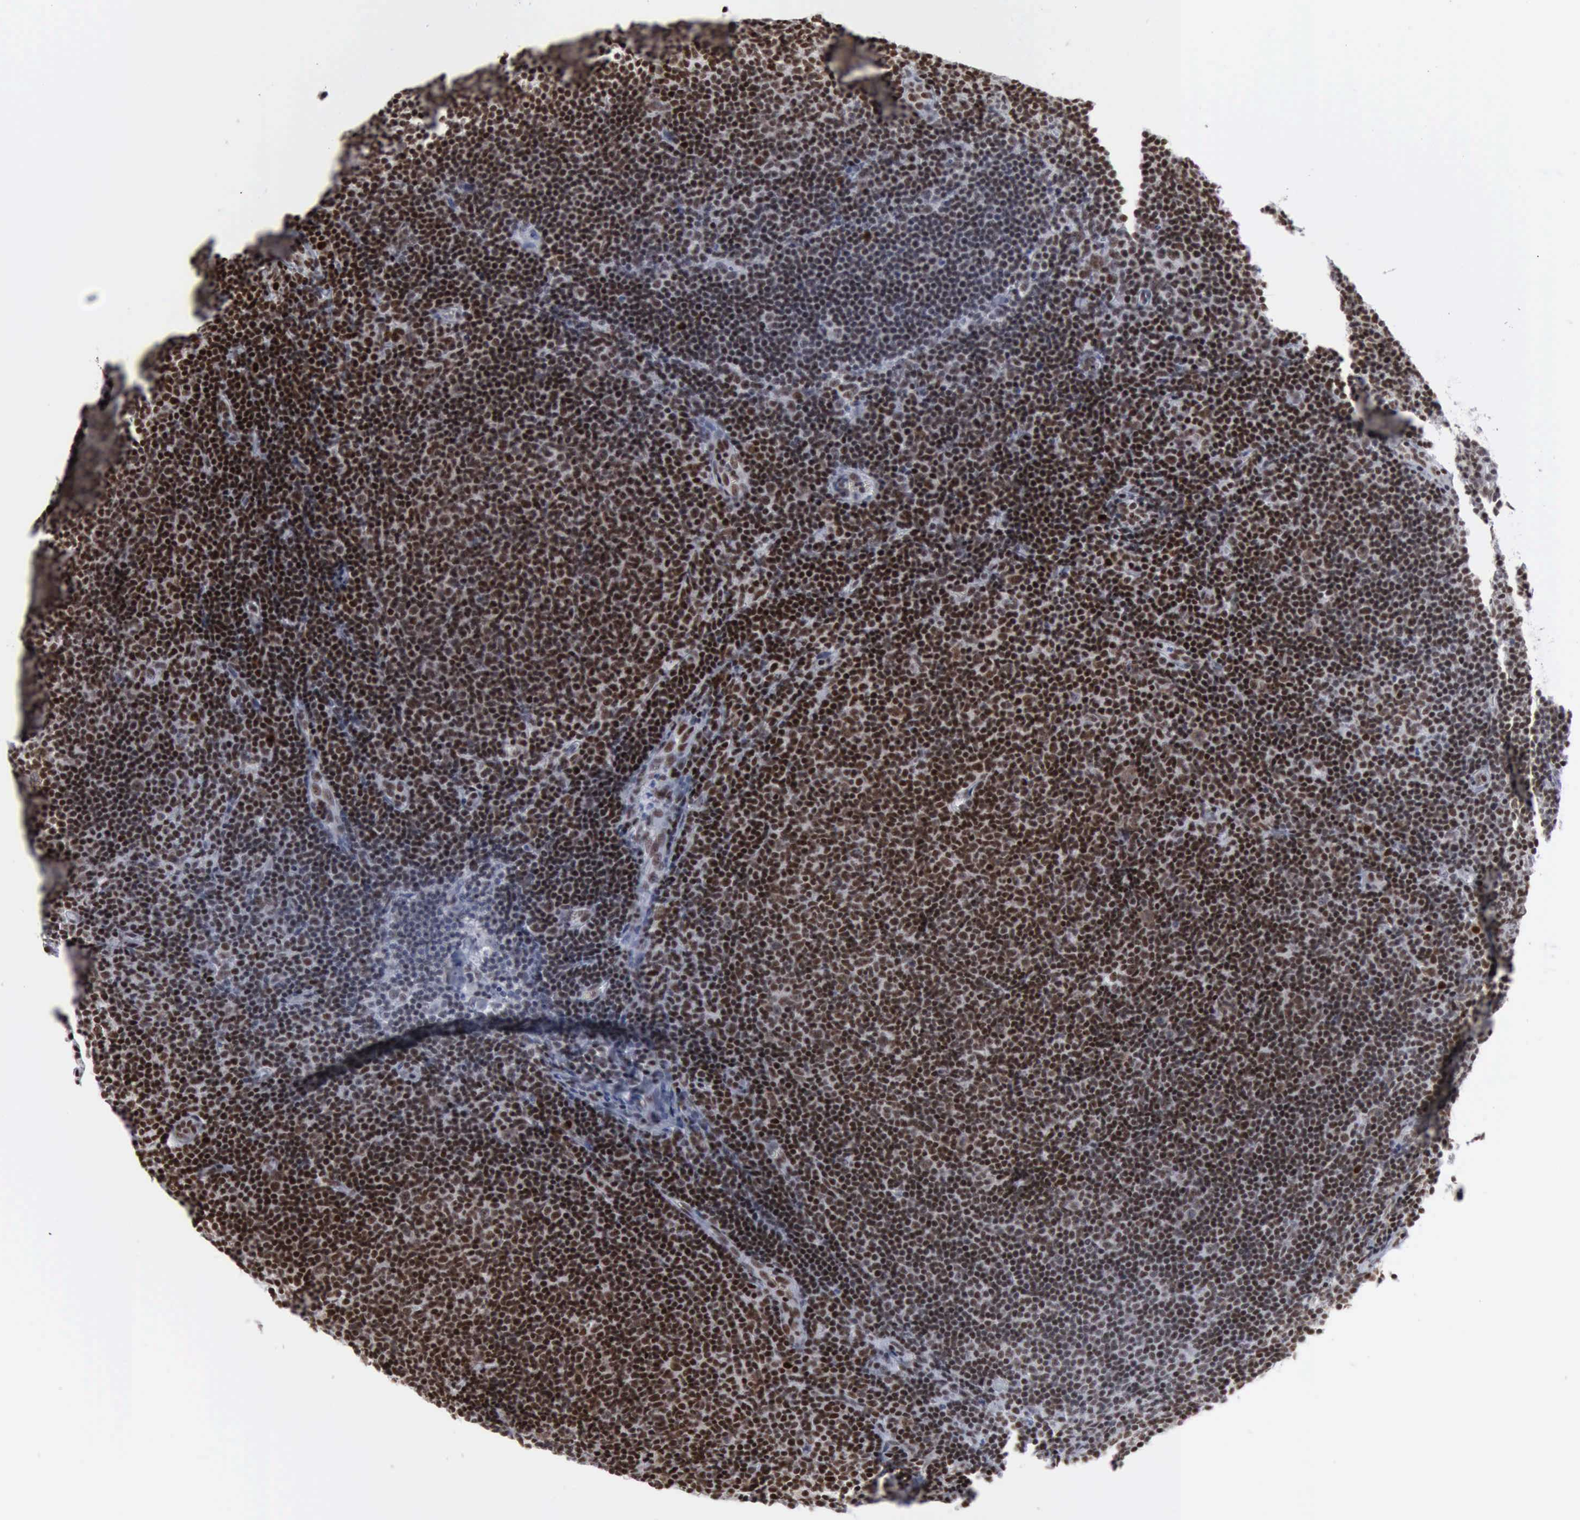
{"staining": {"intensity": "strong", "quantity": ">75%", "location": "nuclear"}, "tissue": "lymphoma", "cell_type": "Tumor cells", "image_type": "cancer", "snomed": [{"axis": "morphology", "description": "Malignant lymphoma, non-Hodgkin's type, Low grade"}, {"axis": "topography", "description": "Lymph node"}], "caption": "DAB immunohistochemical staining of lymphoma exhibits strong nuclear protein staining in about >75% of tumor cells.", "gene": "XPA", "patient": {"sex": "male", "age": 49}}